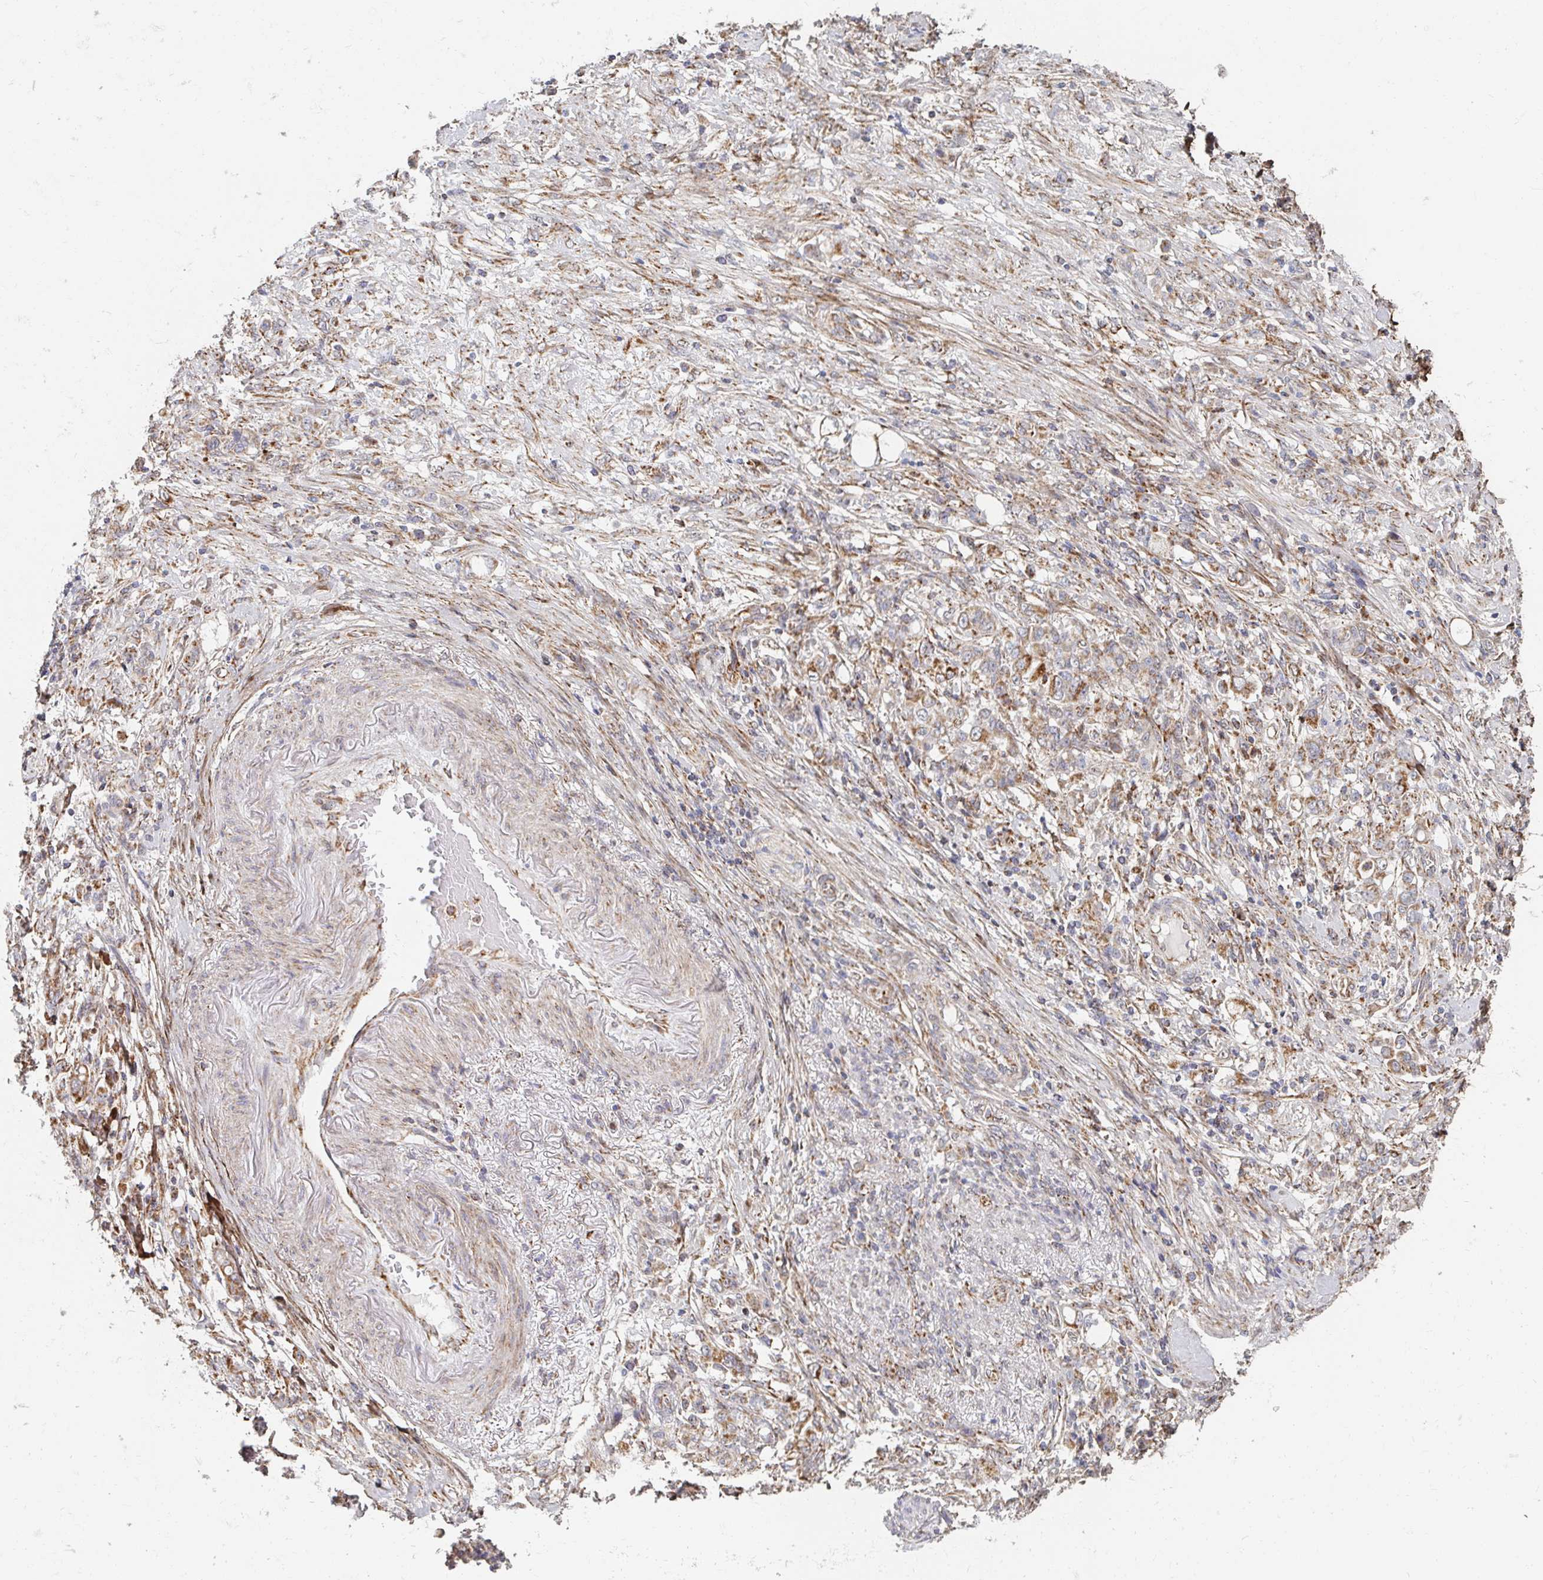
{"staining": {"intensity": "moderate", "quantity": "<25%", "location": "cytoplasmic/membranous"}, "tissue": "stomach cancer", "cell_type": "Tumor cells", "image_type": "cancer", "snomed": [{"axis": "morphology", "description": "Adenocarcinoma, NOS"}, {"axis": "topography", "description": "Stomach"}], "caption": "High-magnification brightfield microscopy of stomach adenocarcinoma stained with DAB (3,3'-diaminobenzidine) (brown) and counterstained with hematoxylin (blue). tumor cells exhibit moderate cytoplasmic/membranous expression is appreciated in approximately<25% of cells.", "gene": "MAVS", "patient": {"sex": "female", "age": 79}}